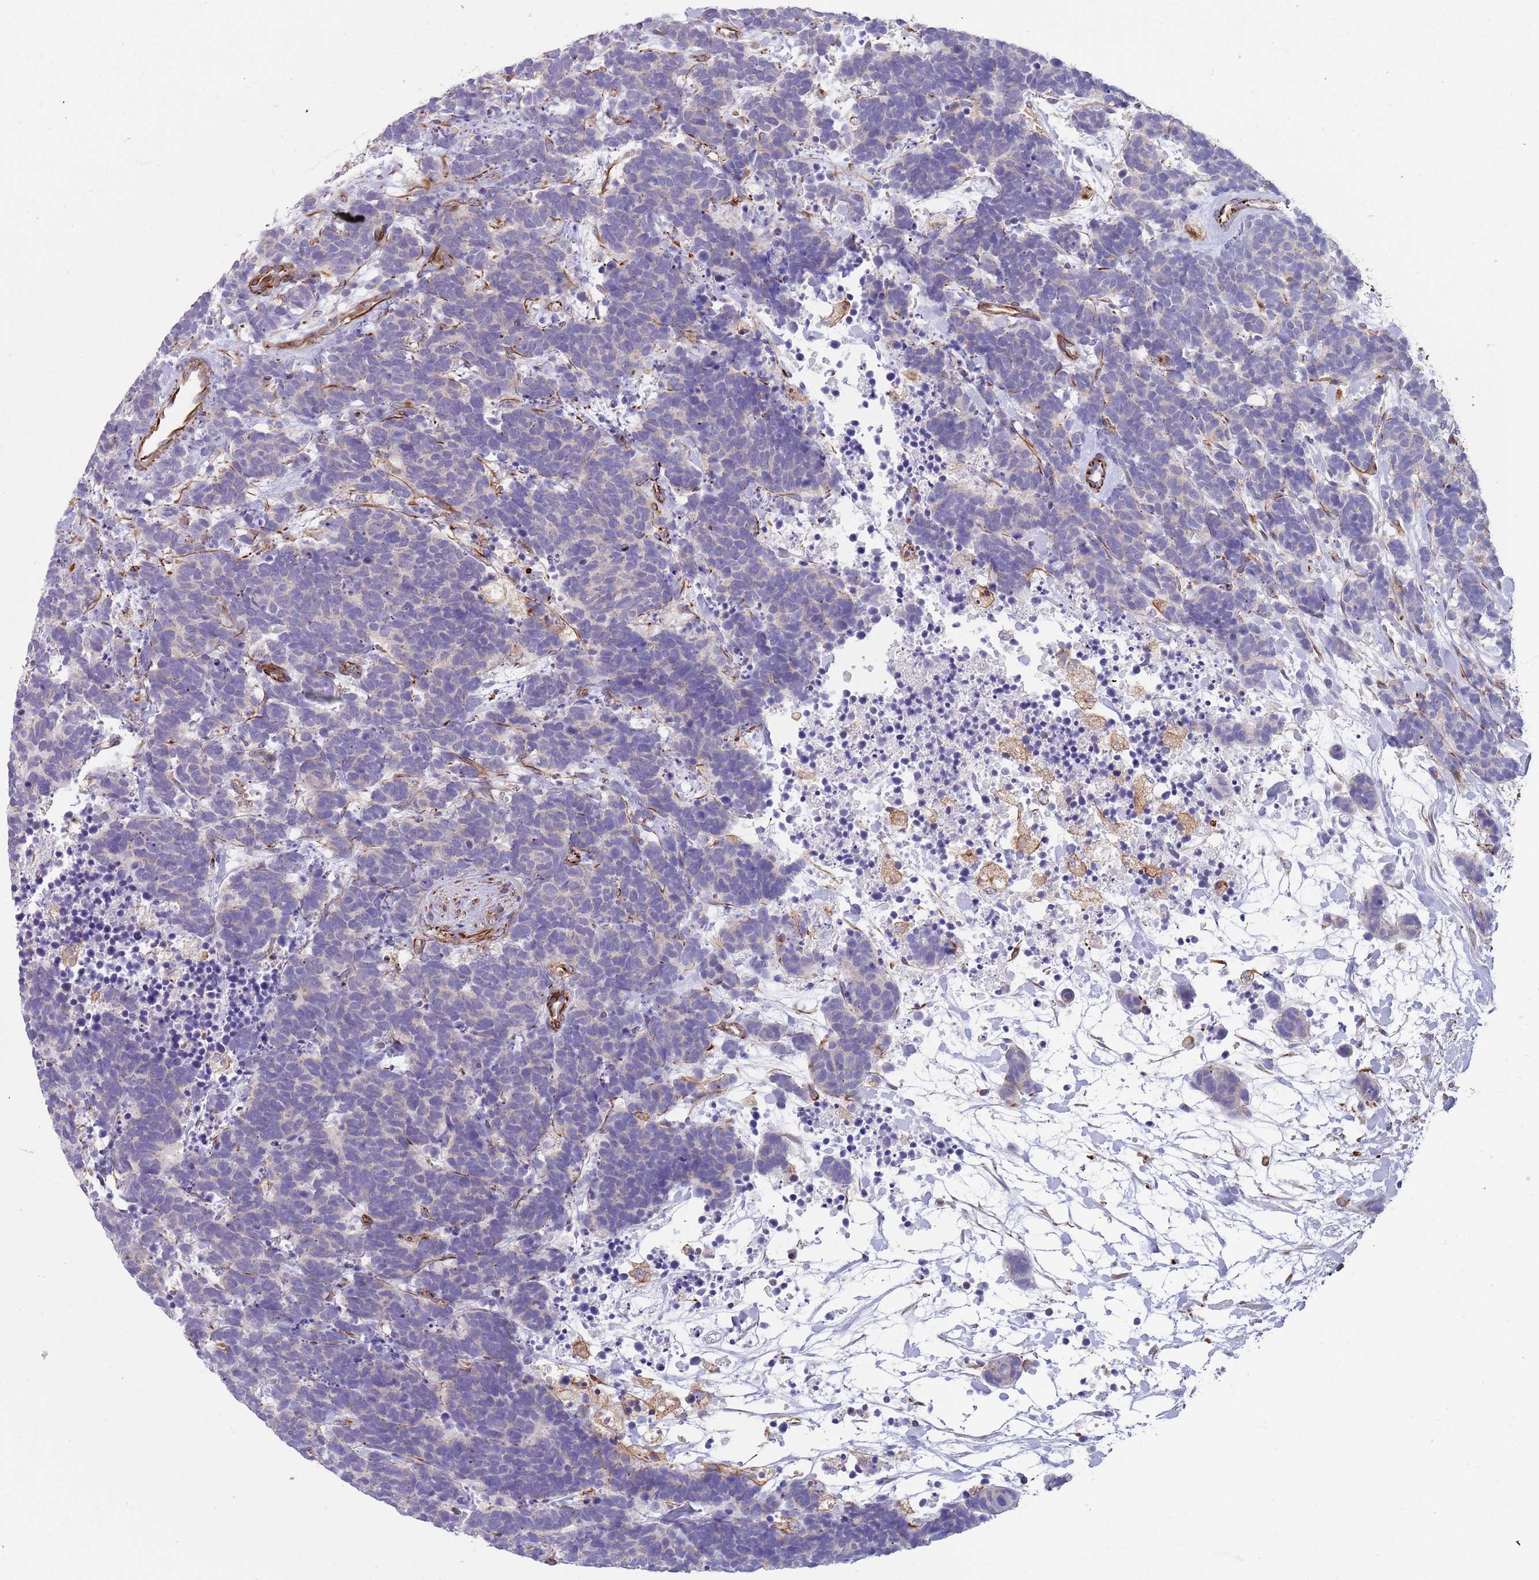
{"staining": {"intensity": "negative", "quantity": "none", "location": "none"}, "tissue": "carcinoid", "cell_type": "Tumor cells", "image_type": "cancer", "snomed": [{"axis": "morphology", "description": "Carcinoma, NOS"}, {"axis": "morphology", "description": "Carcinoid, malignant, NOS"}, {"axis": "topography", "description": "Prostate"}], "caption": "An image of carcinoid stained for a protein displays no brown staining in tumor cells.", "gene": "MOGAT1", "patient": {"sex": "male", "age": 57}}